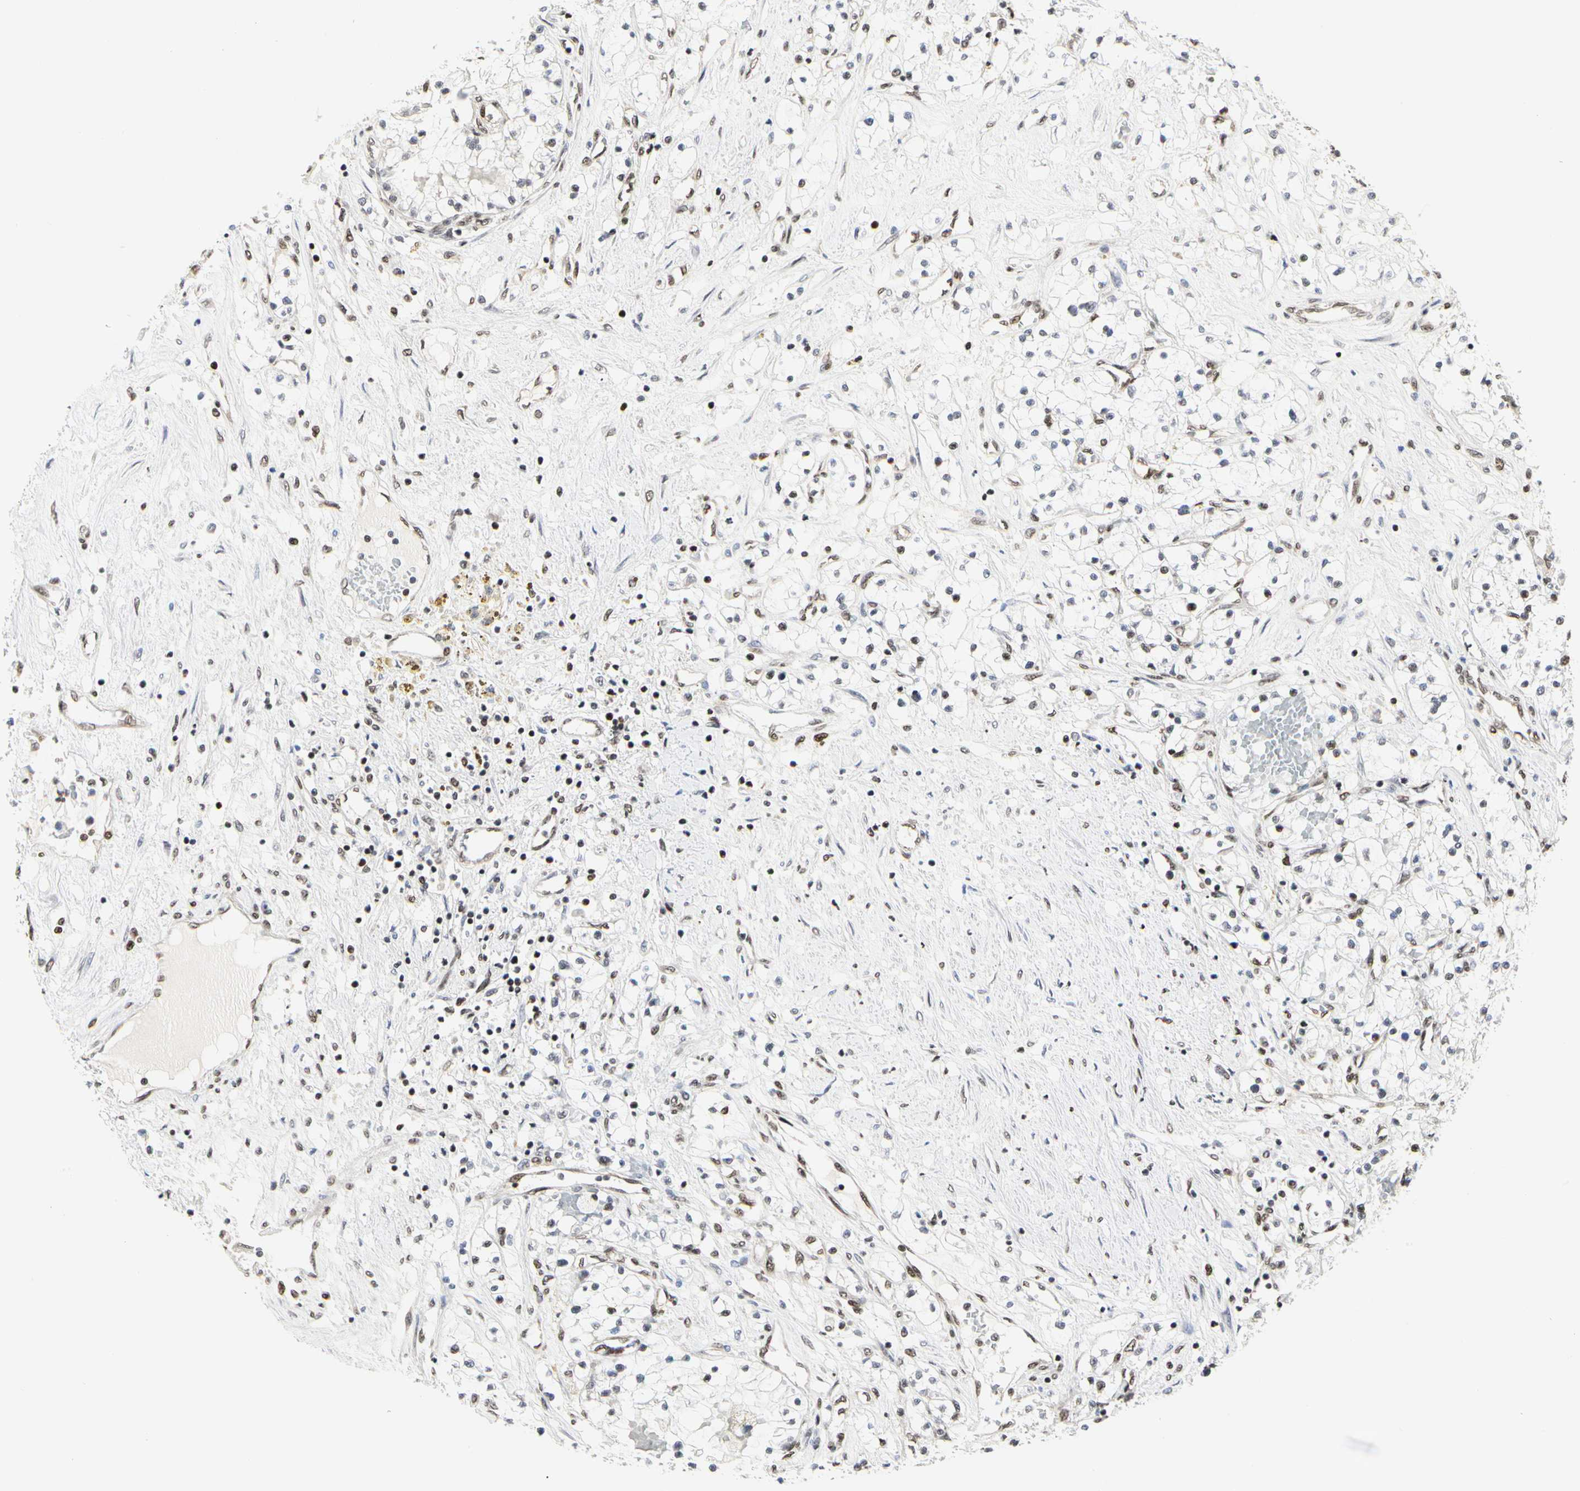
{"staining": {"intensity": "weak", "quantity": "<25%", "location": "nuclear"}, "tissue": "renal cancer", "cell_type": "Tumor cells", "image_type": "cancer", "snomed": [{"axis": "morphology", "description": "Adenocarcinoma, NOS"}, {"axis": "topography", "description": "Kidney"}], "caption": "Photomicrograph shows no significant protein expression in tumor cells of renal adenocarcinoma.", "gene": "PRMT3", "patient": {"sex": "male", "age": 68}}